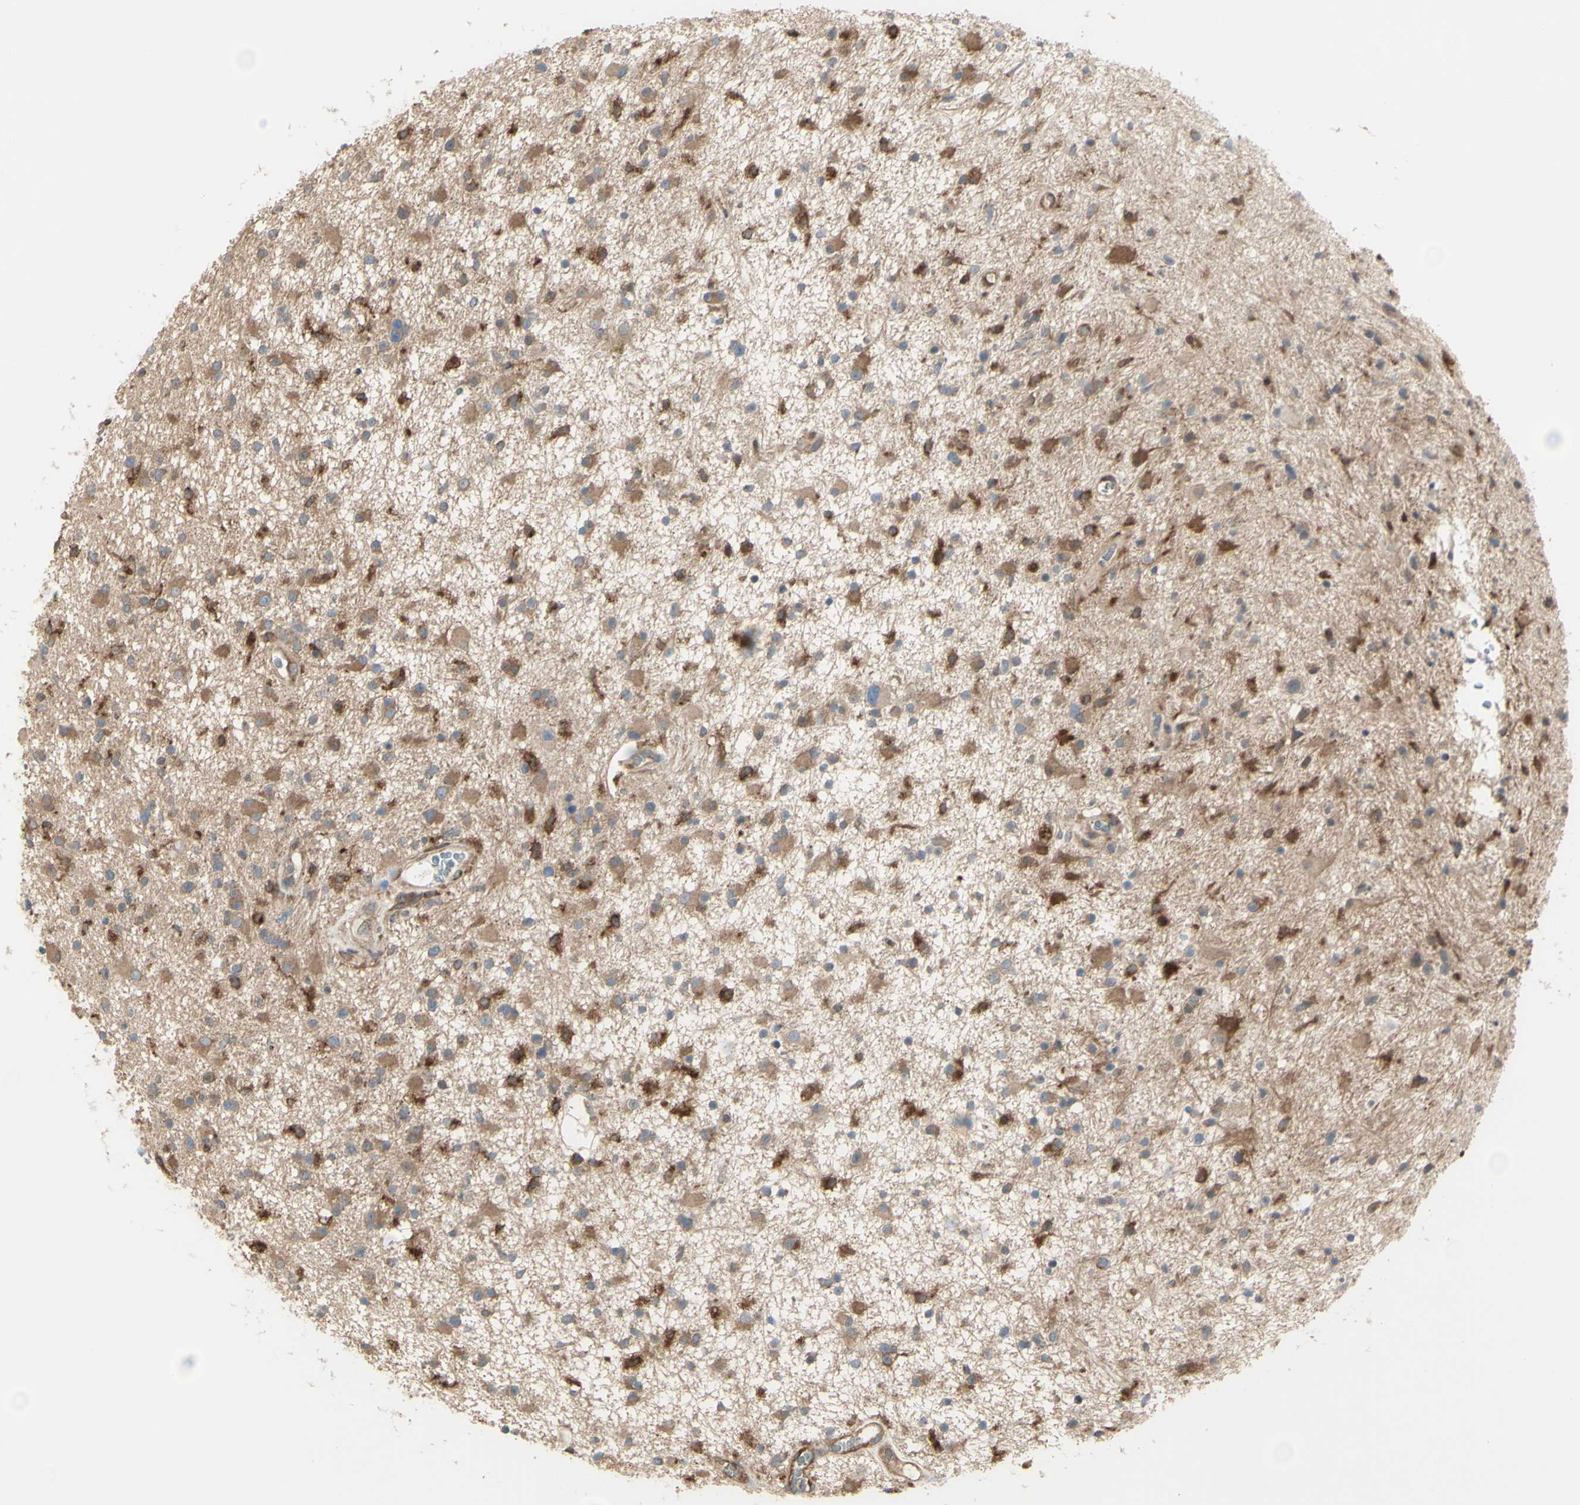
{"staining": {"intensity": "moderate", "quantity": ">75%", "location": "cytoplasmic/membranous"}, "tissue": "glioma", "cell_type": "Tumor cells", "image_type": "cancer", "snomed": [{"axis": "morphology", "description": "Glioma, malignant, High grade"}, {"axis": "topography", "description": "Brain"}], "caption": "Tumor cells exhibit medium levels of moderate cytoplasmic/membranous positivity in approximately >75% of cells in glioma. (Brightfield microscopy of DAB IHC at high magnification).", "gene": "IGSF9B", "patient": {"sex": "male", "age": 33}}